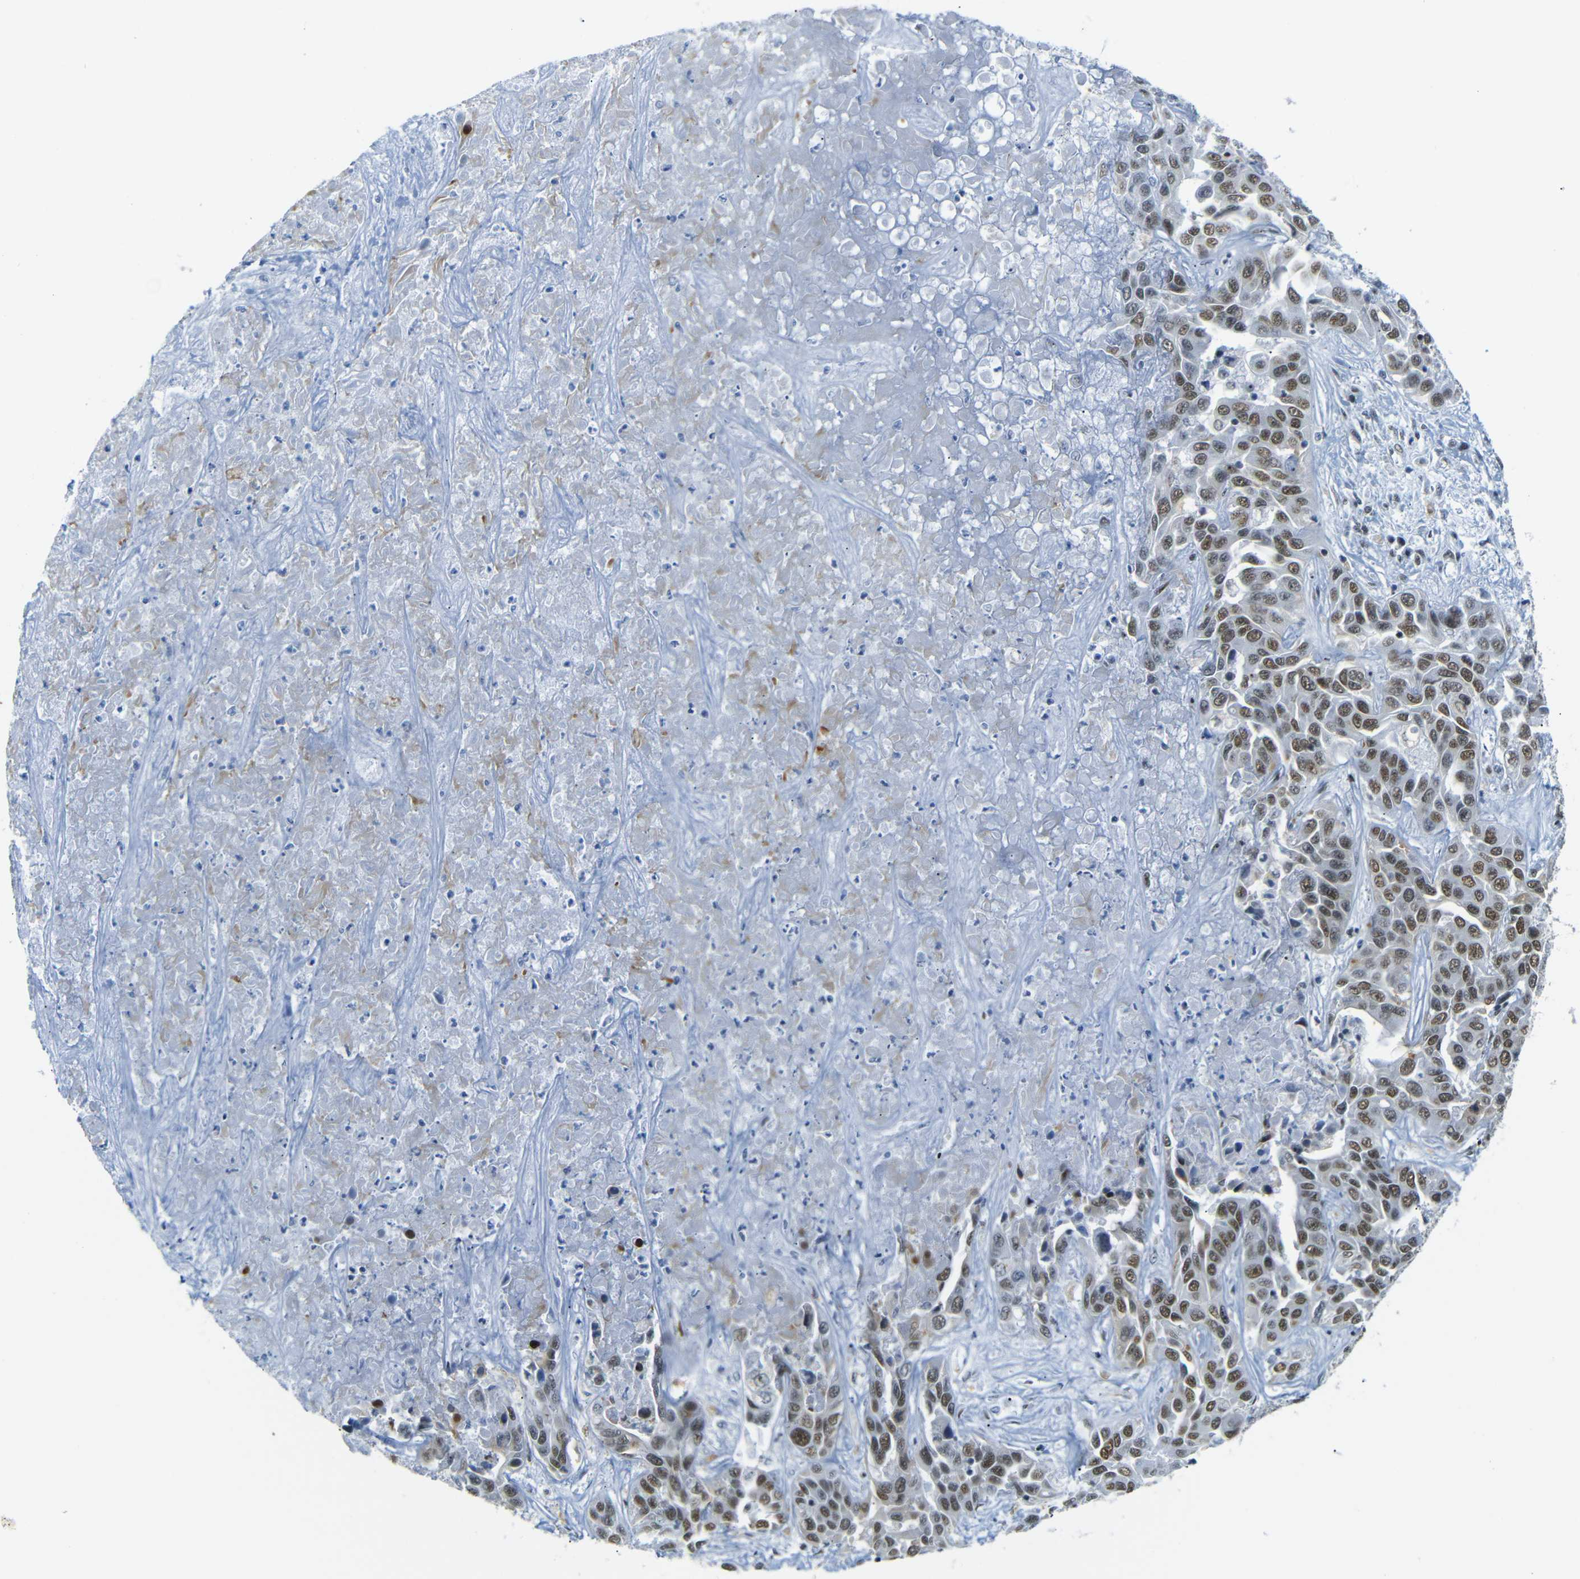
{"staining": {"intensity": "strong", "quantity": "<25%", "location": "nuclear"}, "tissue": "liver cancer", "cell_type": "Tumor cells", "image_type": "cancer", "snomed": [{"axis": "morphology", "description": "Cholangiocarcinoma"}, {"axis": "topography", "description": "Liver"}], "caption": "Brown immunohistochemical staining in liver cancer (cholangiocarcinoma) exhibits strong nuclear expression in approximately <25% of tumor cells. (DAB (3,3'-diaminobenzidine) IHC, brown staining for protein, blue staining for nuclei).", "gene": "TRA2B", "patient": {"sex": "female", "age": 52}}